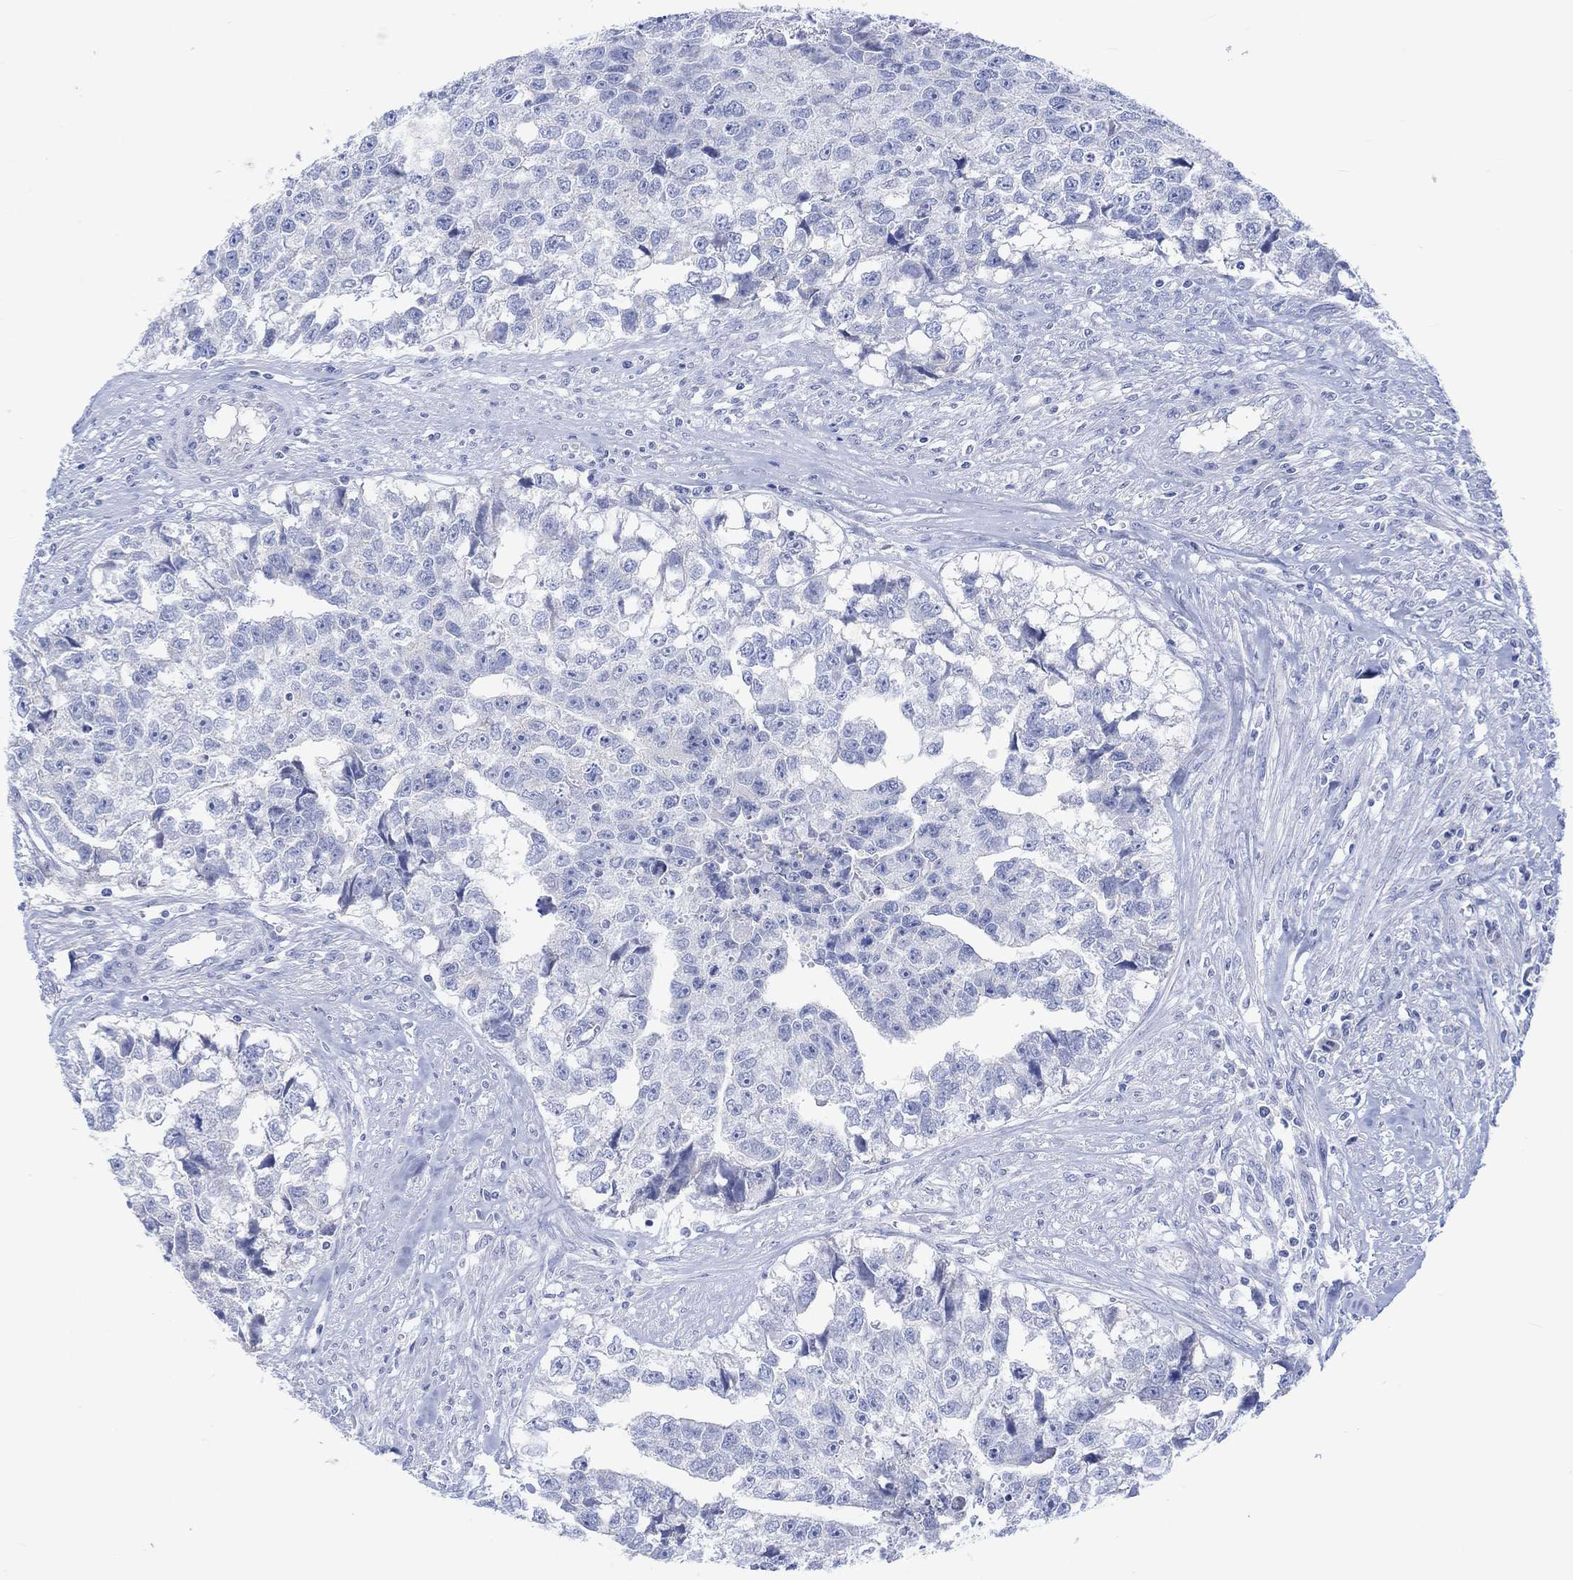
{"staining": {"intensity": "negative", "quantity": "none", "location": "none"}, "tissue": "testis cancer", "cell_type": "Tumor cells", "image_type": "cancer", "snomed": [{"axis": "morphology", "description": "Carcinoma, Embryonal, NOS"}, {"axis": "morphology", "description": "Teratoma, malignant, NOS"}, {"axis": "topography", "description": "Testis"}], "caption": "Immunohistochemistry image of human embryonal carcinoma (testis) stained for a protein (brown), which demonstrates no staining in tumor cells.", "gene": "CALCA", "patient": {"sex": "male", "age": 44}}